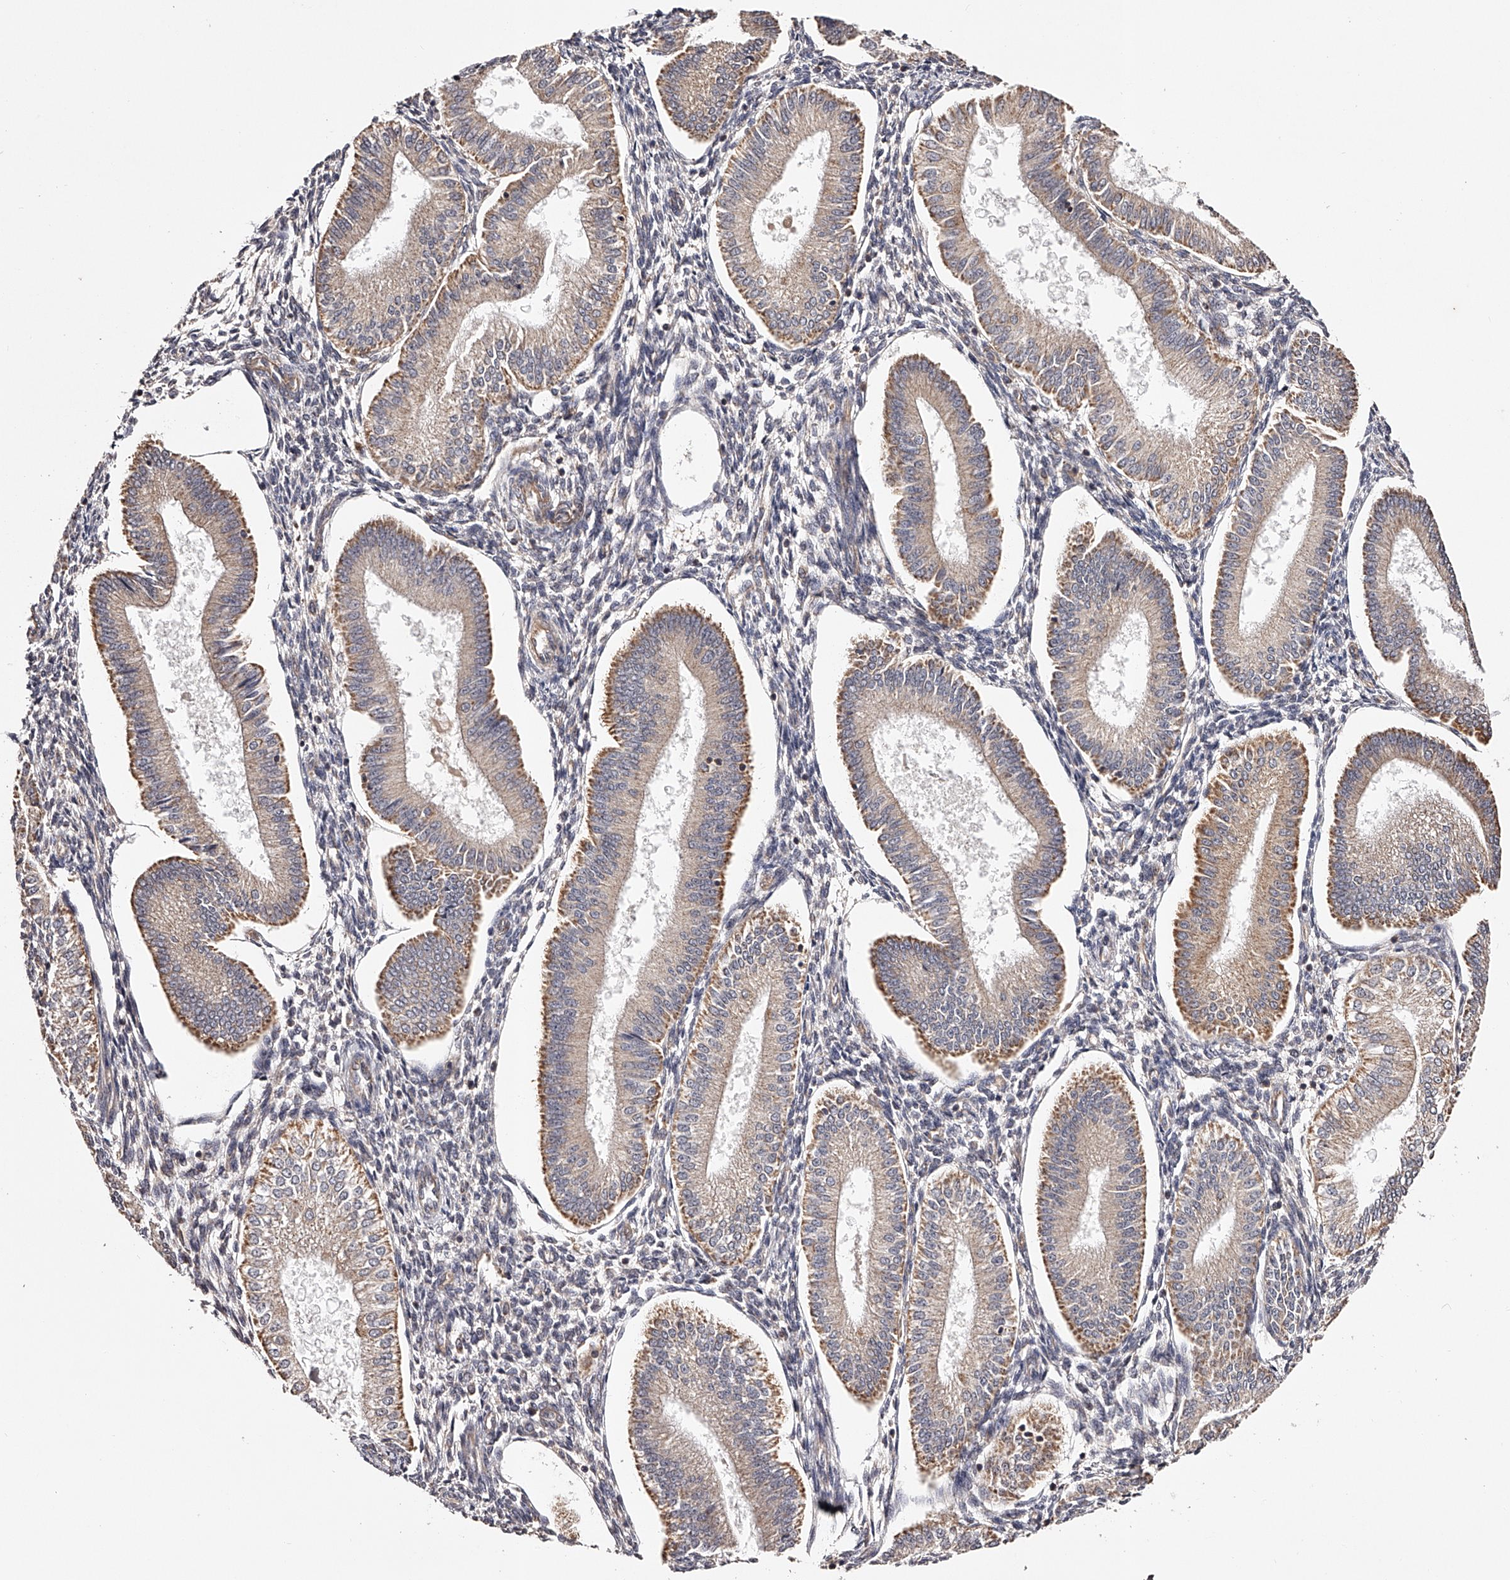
{"staining": {"intensity": "negative", "quantity": "none", "location": "none"}, "tissue": "endometrium", "cell_type": "Cells in endometrial stroma", "image_type": "normal", "snomed": [{"axis": "morphology", "description": "Normal tissue, NOS"}, {"axis": "topography", "description": "Endometrium"}], "caption": "A high-resolution histopathology image shows IHC staining of normal endometrium, which displays no significant positivity in cells in endometrial stroma.", "gene": "USP21", "patient": {"sex": "female", "age": 39}}